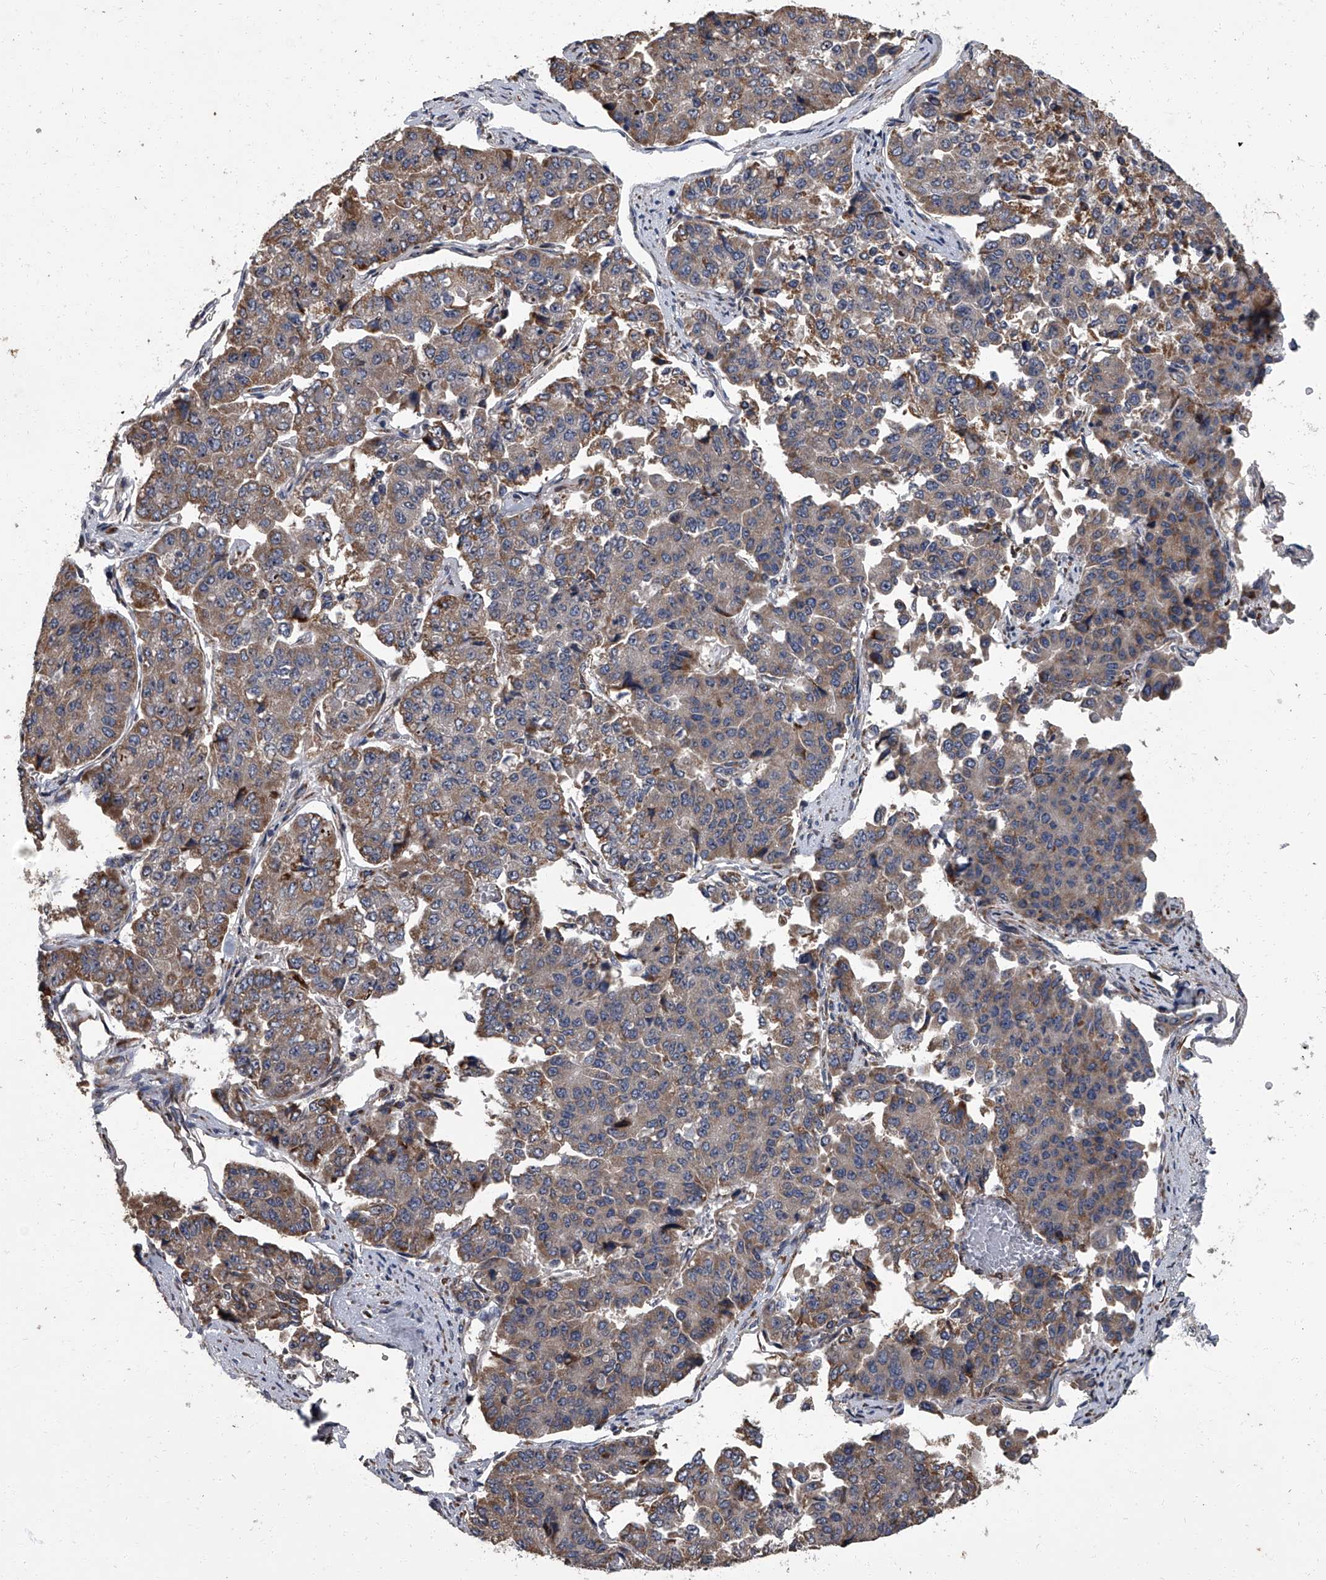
{"staining": {"intensity": "weak", "quantity": ">75%", "location": "cytoplasmic/membranous"}, "tissue": "pancreatic cancer", "cell_type": "Tumor cells", "image_type": "cancer", "snomed": [{"axis": "morphology", "description": "Adenocarcinoma, NOS"}, {"axis": "topography", "description": "Pancreas"}], "caption": "Brown immunohistochemical staining in human adenocarcinoma (pancreatic) shows weak cytoplasmic/membranous positivity in about >75% of tumor cells. The staining was performed using DAB (3,3'-diaminobenzidine), with brown indicating positive protein expression. Nuclei are stained blue with hematoxylin.", "gene": "SIRT4", "patient": {"sex": "male", "age": 50}}